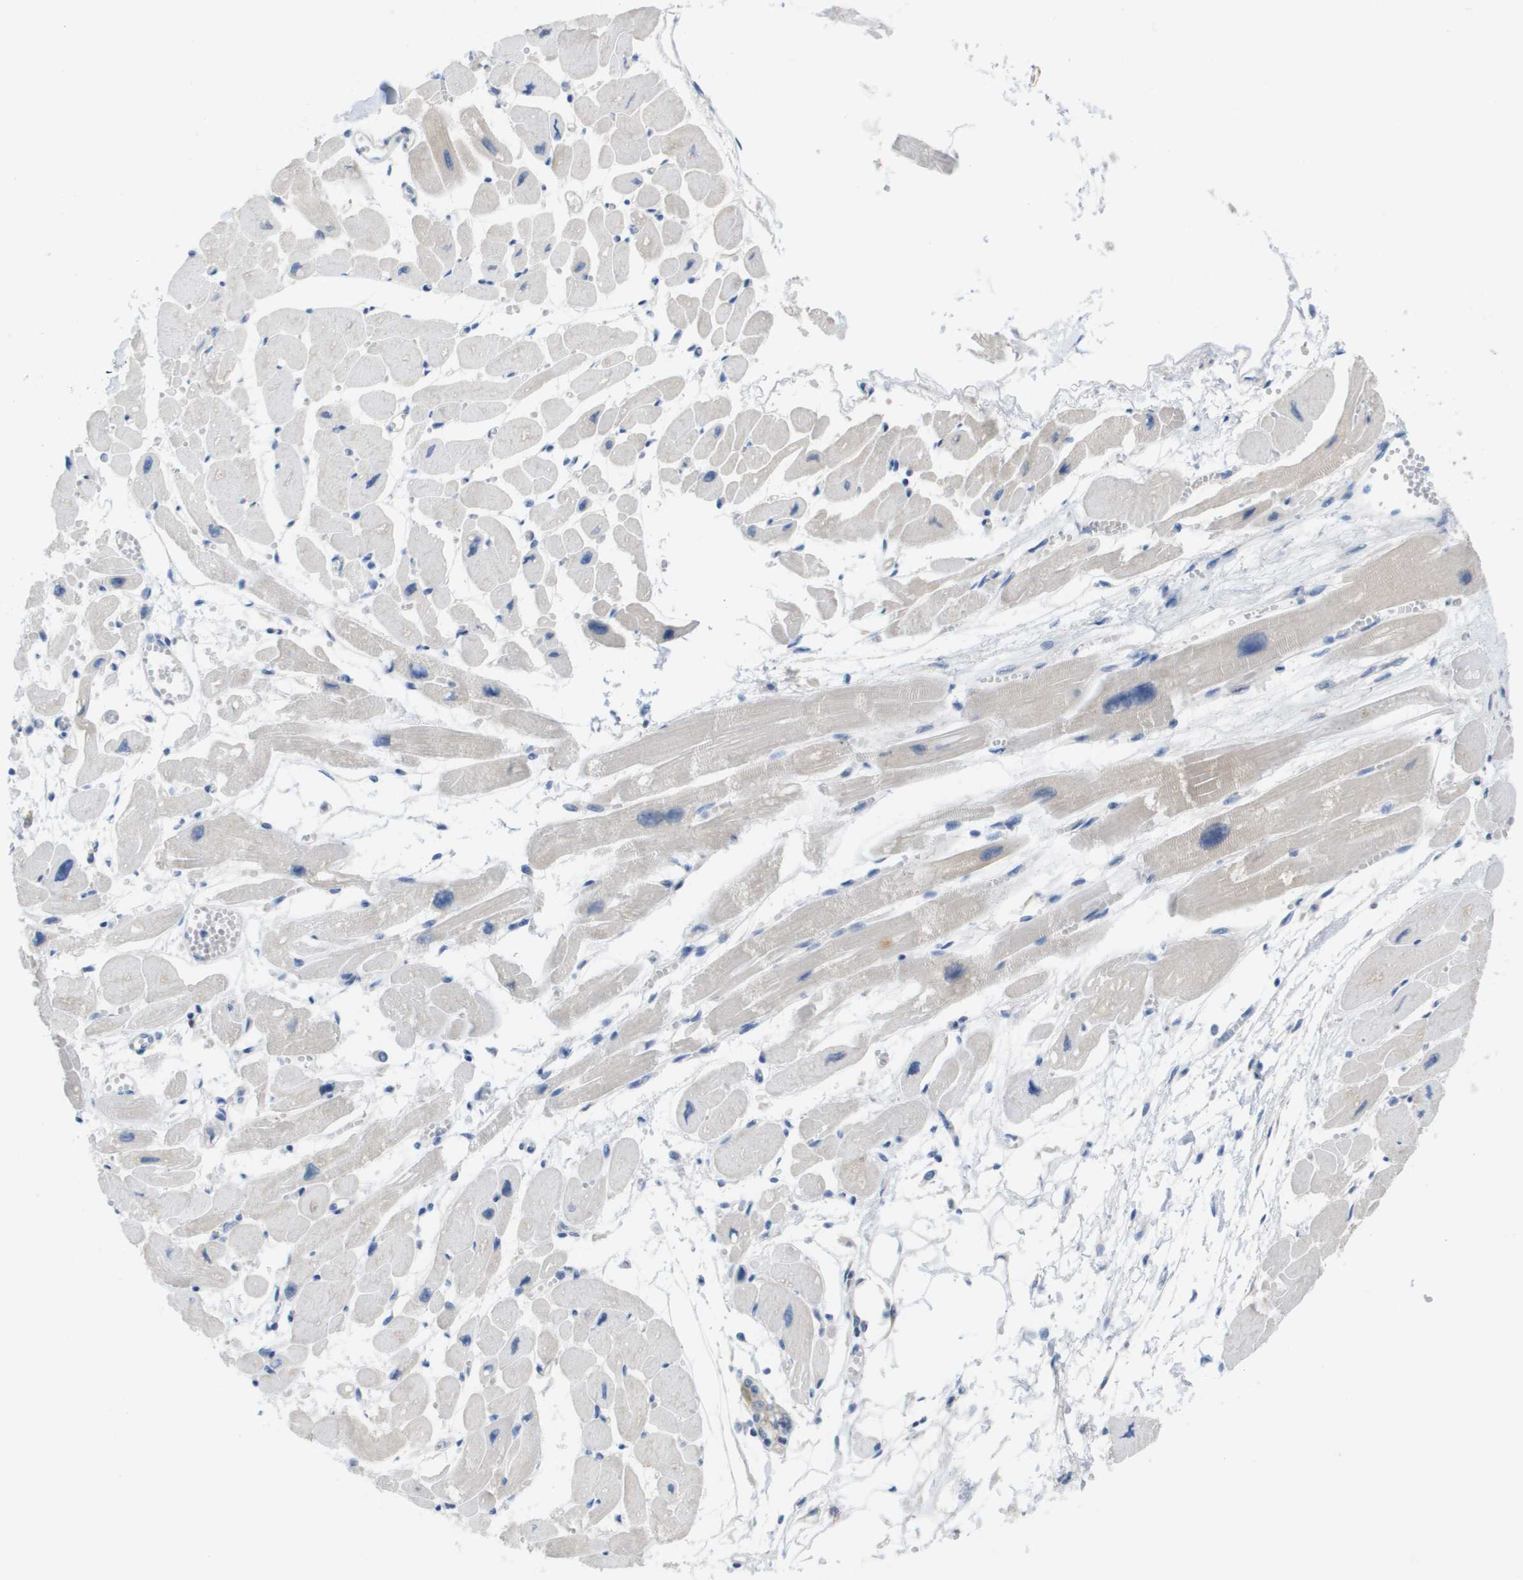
{"staining": {"intensity": "weak", "quantity": "25%-75%", "location": "cytoplasmic/membranous"}, "tissue": "heart muscle", "cell_type": "Cardiomyocytes", "image_type": "normal", "snomed": [{"axis": "morphology", "description": "Normal tissue, NOS"}, {"axis": "topography", "description": "Heart"}], "caption": "Heart muscle stained with DAB immunohistochemistry (IHC) exhibits low levels of weak cytoplasmic/membranous staining in about 25%-75% of cardiomyocytes.", "gene": "EIF4G2", "patient": {"sex": "female", "age": 54}}